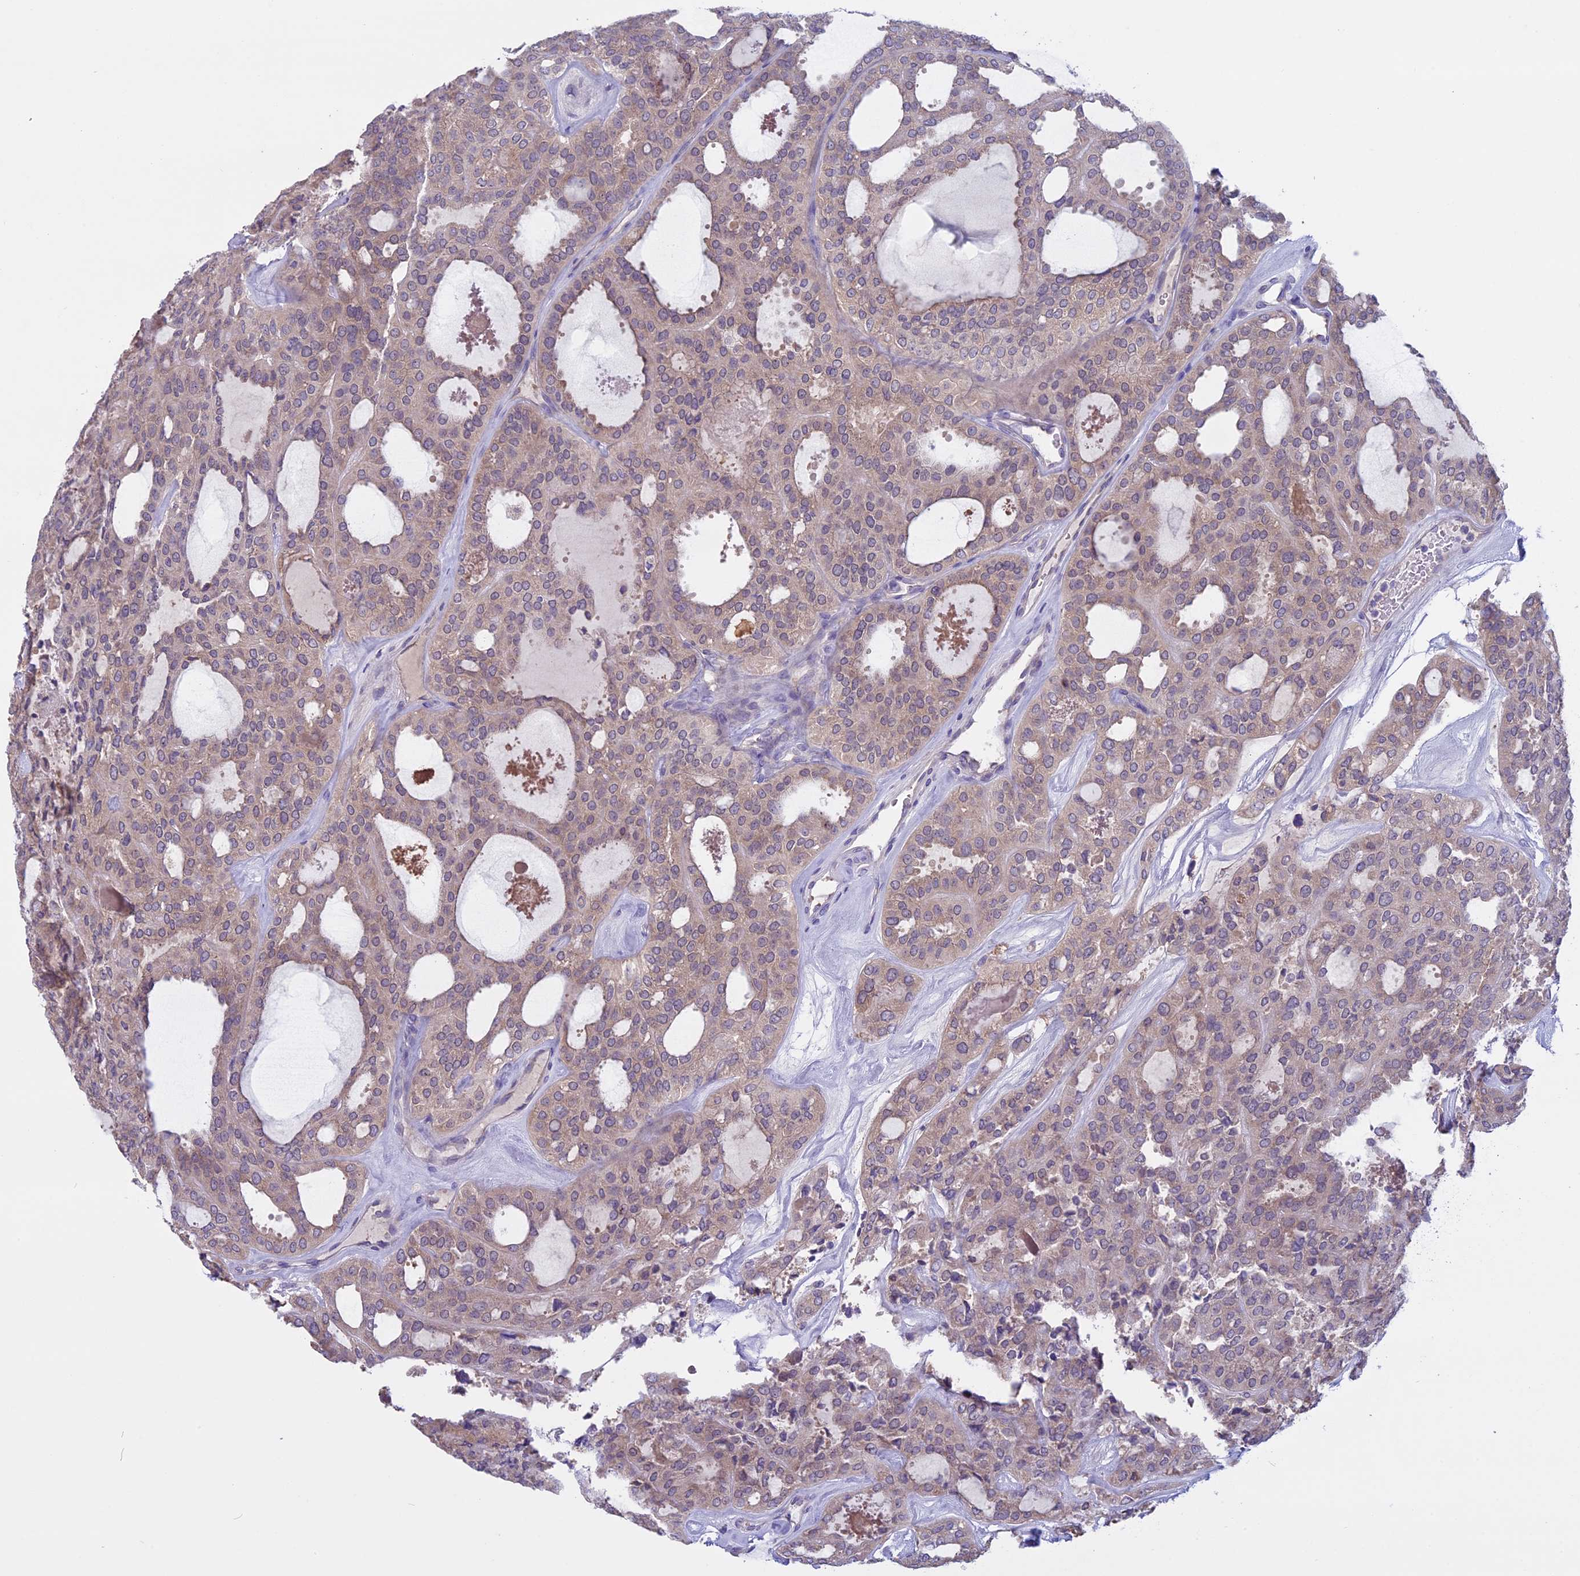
{"staining": {"intensity": "weak", "quantity": ">75%", "location": "cytoplasmic/membranous"}, "tissue": "thyroid cancer", "cell_type": "Tumor cells", "image_type": "cancer", "snomed": [{"axis": "morphology", "description": "Follicular adenoma carcinoma, NOS"}, {"axis": "topography", "description": "Thyroid gland"}], "caption": "An image showing weak cytoplasmic/membranous staining in approximately >75% of tumor cells in follicular adenoma carcinoma (thyroid), as visualized by brown immunohistochemical staining.", "gene": "DCTN5", "patient": {"sex": "male", "age": 75}}